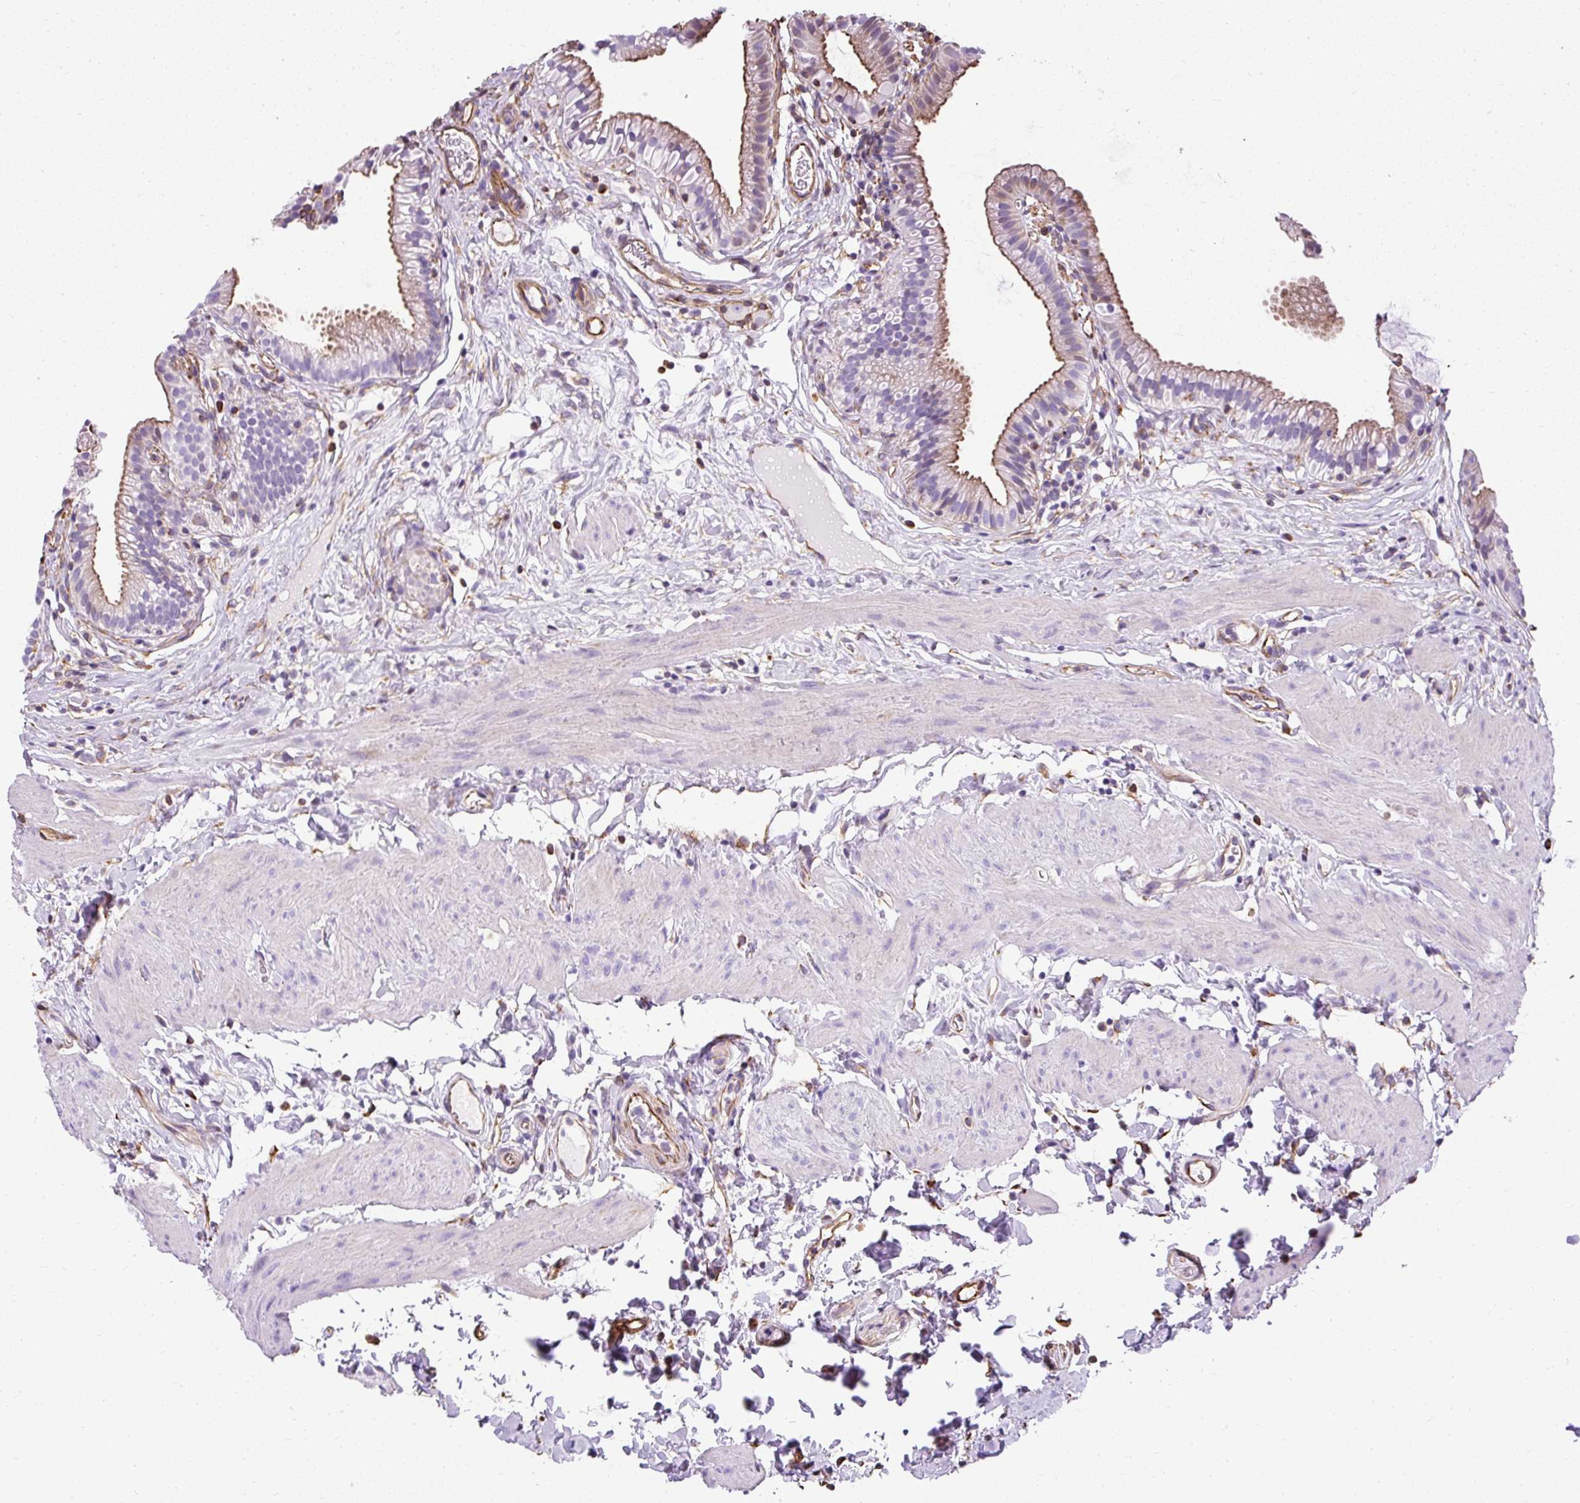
{"staining": {"intensity": "strong", "quantity": "25%-75%", "location": "cytoplasmic/membranous"}, "tissue": "gallbladder", "cell_type": "Glandular cells", "image_type": "normal", "snomed": [{"axis": "morphology", "description": "Normal tissue, NOS"}, {"axis": "topography", "description": "Gallbladder"}], "caption": "A high-resolution image shows immunohistochemistry staining of normal gallbladder, which demonstrates strong cytoplasmic/membranous expression in about 25%-75% of glandular cells.", "gene": "PLS1", "patient": {"sex": "female", "age": 46}}